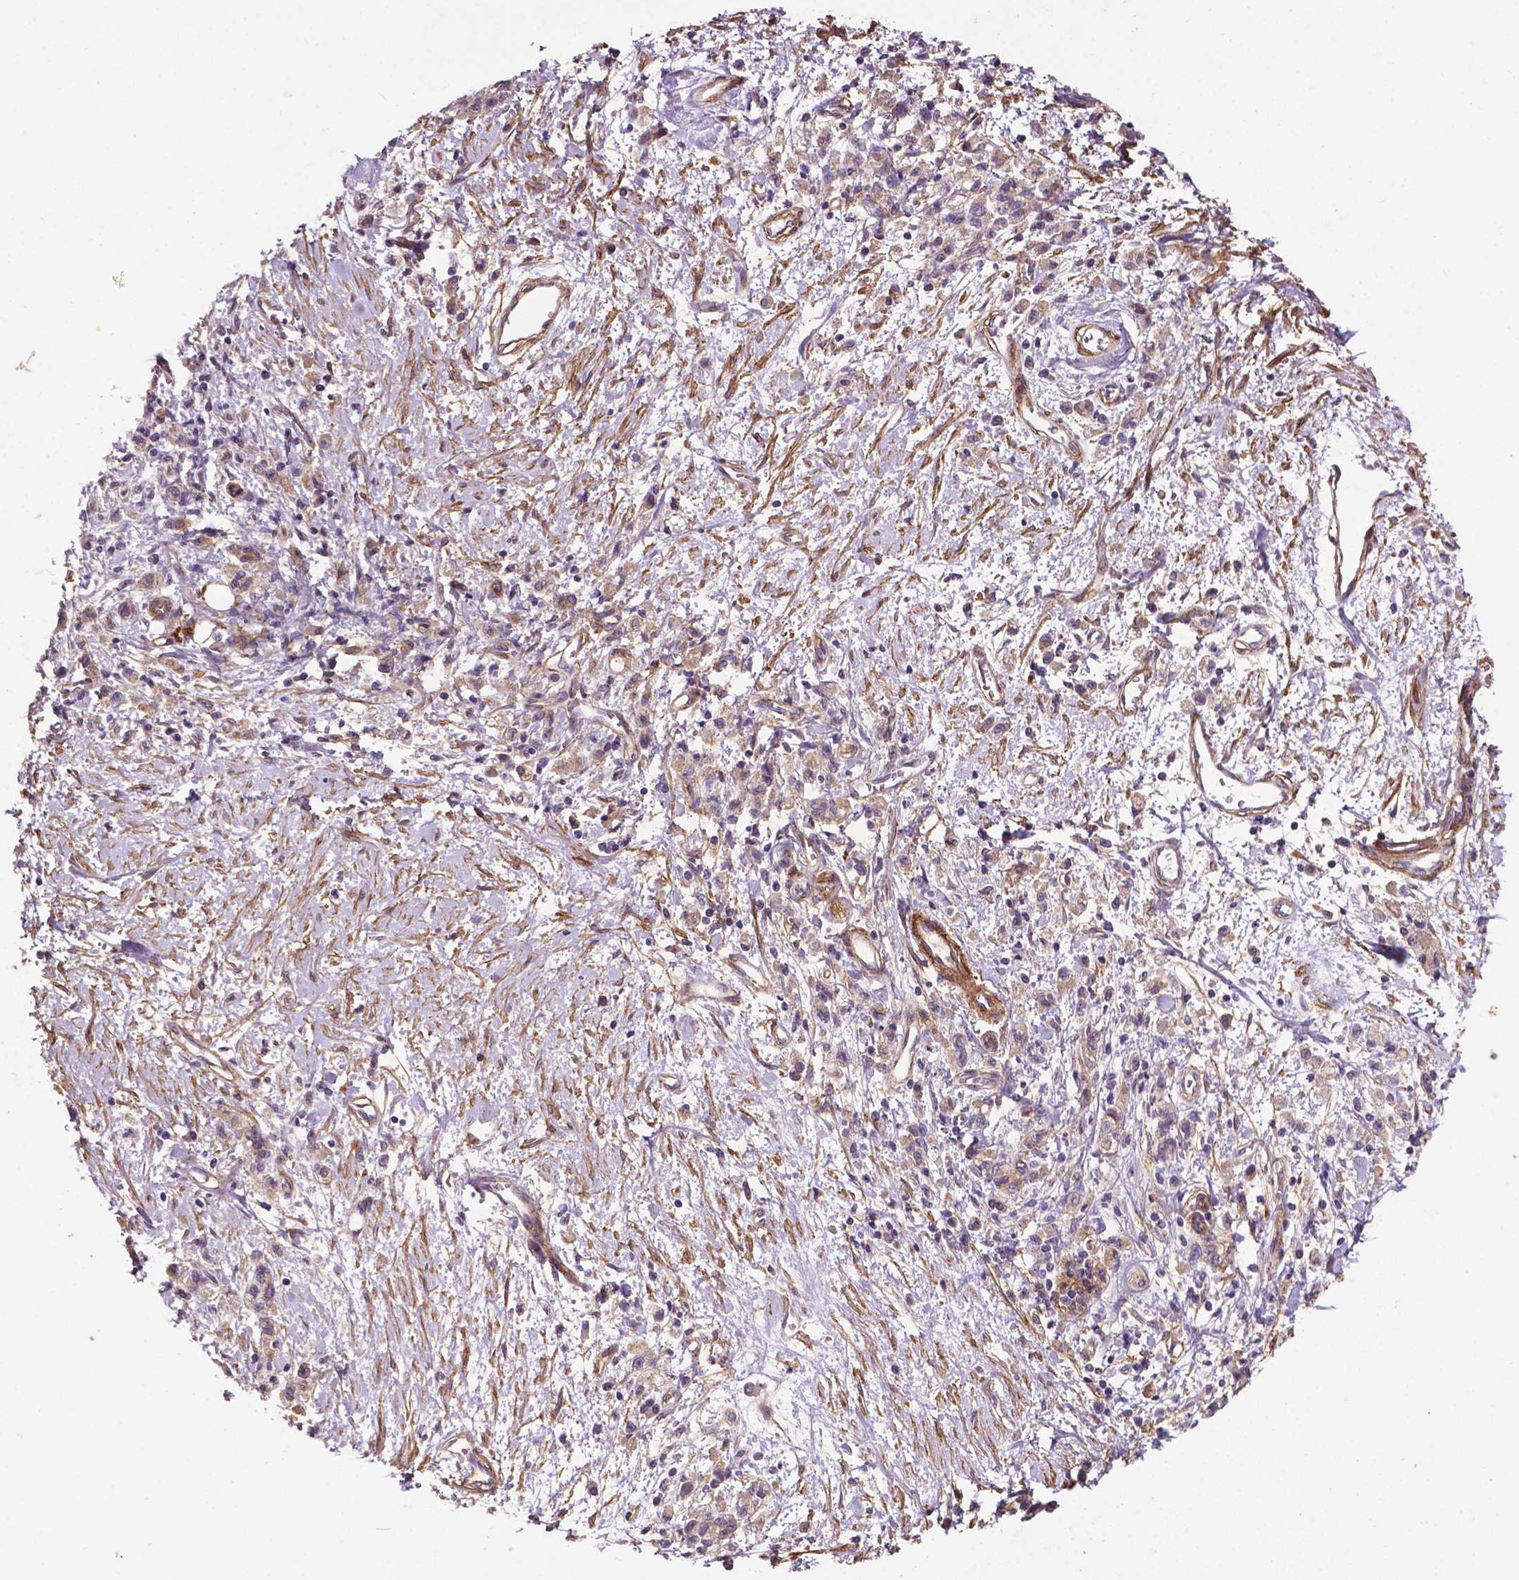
{"staining": {"intensity": "weak", "quantity": ">75%", "location": "cytoplasmic/membranous"}, "tissue": "stomach cancer", "cell_type": "Tumor cells", "image_type": "cancer", "snomed": [{"axis": "morphology", "description": "Adenocarcinoma, NOS"}, {"axis": "topography", "description": "Stomach"}], "caption": "DAB immunohistochemical staining of stomach cancer (adenocarcinoma) reveals weak cytoplasmic/membranous protein positivity in about >75% of tumor cells.", "gene": "RRAS", "patient": {"sex": "male", "age": 77}}